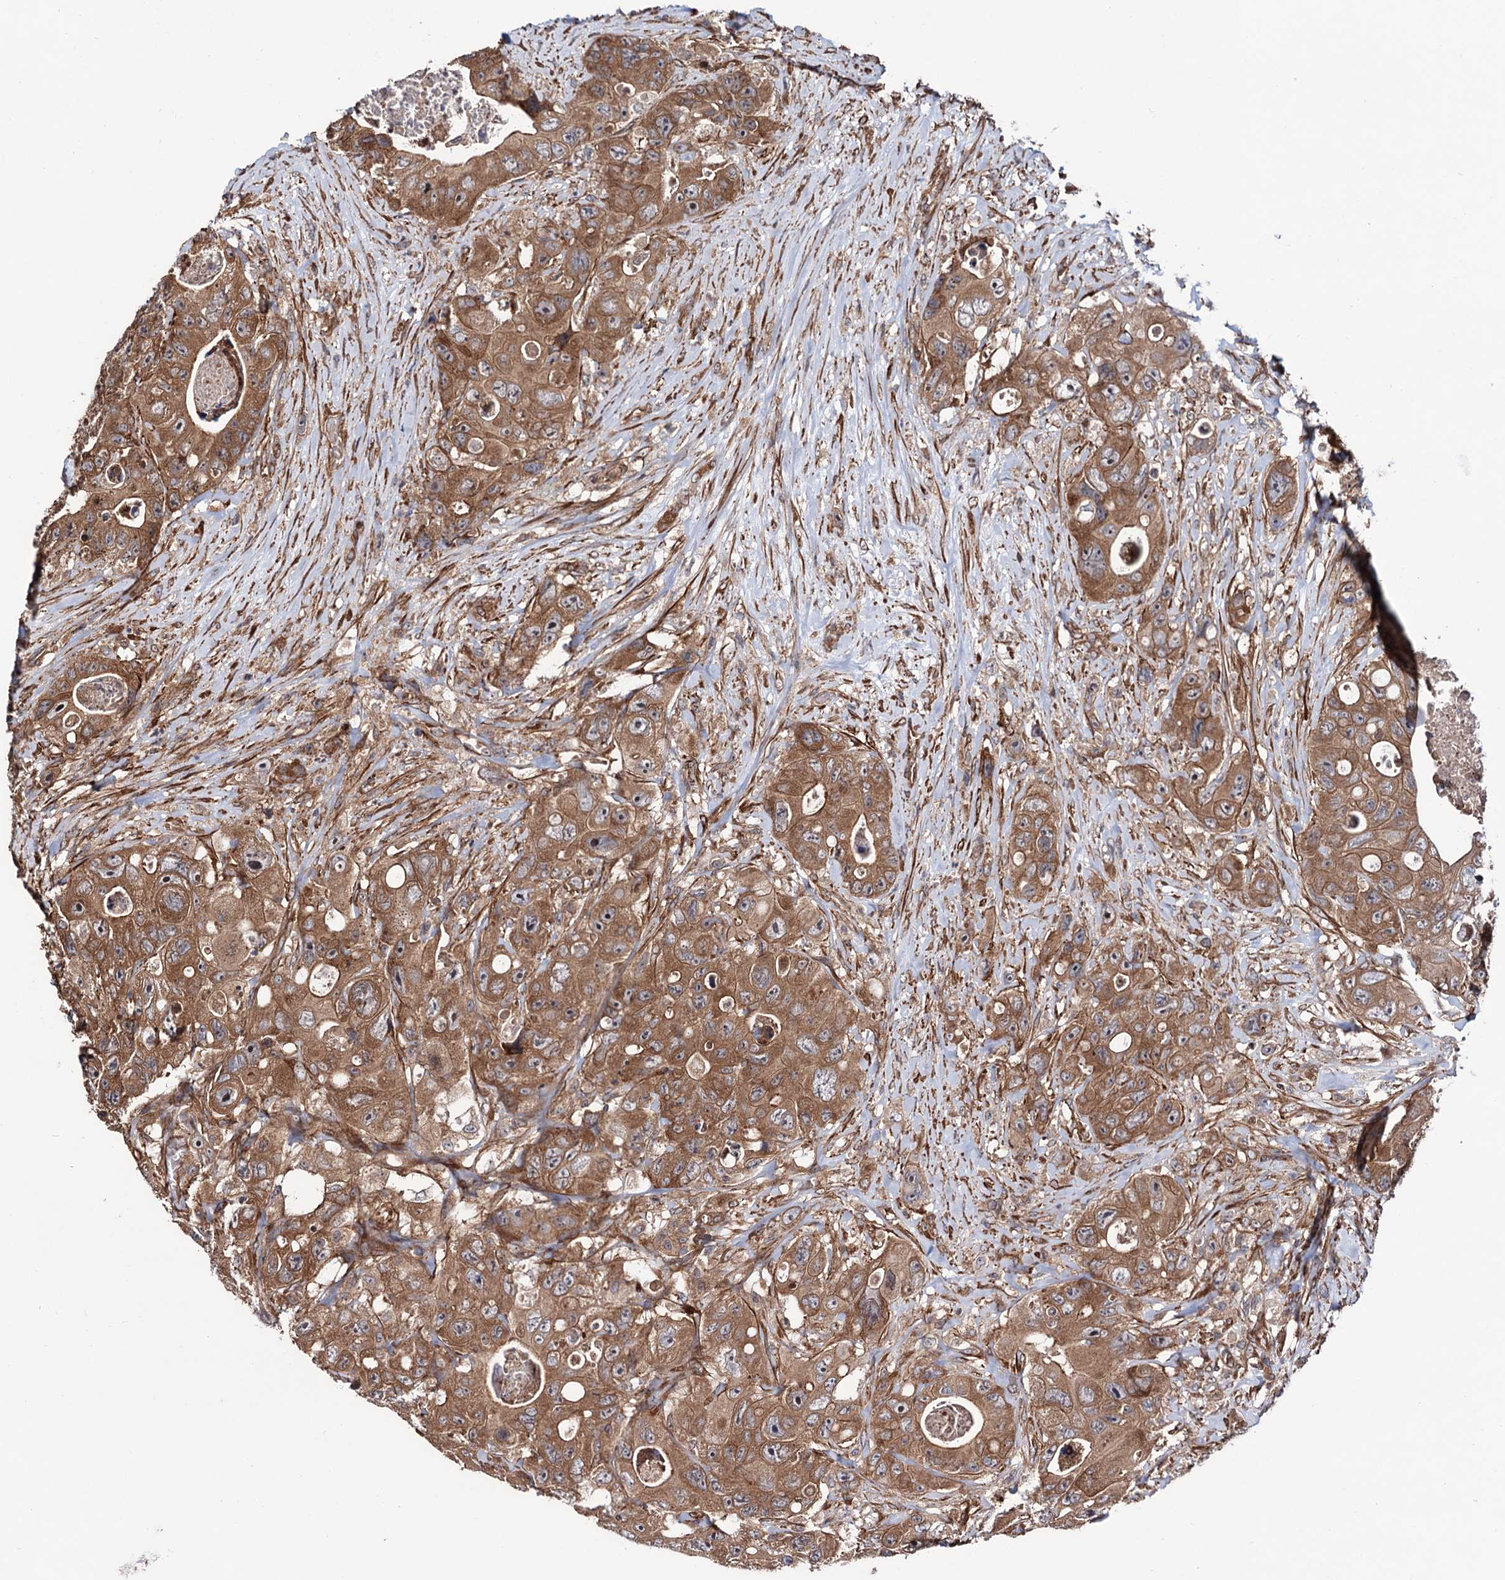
{"staining": {"intensity": "moderate", "quantity": ">75%", "location": "cytoplasmic/membranous"}, "tissue": "colorectal cancer", "cell_type": "Tumor cells", "image_type": "cancer", "snomed": [{"axis": "morphology", "description": "Adenocarcinoma, NOS"}, {"axis": "topography", "description": "Colon"}], "caption": "Colorectal adenocarcinoma was stained to show a protein in brown. There is medium levels of moderate cytoplasmic/membranous expression in approximately >75% of tumor cells. The protein of interest is shown in brown color, while the nuclei are stained blue.", "gene": "FERMT2", "patient": {"sex": "female", "age": 46}}